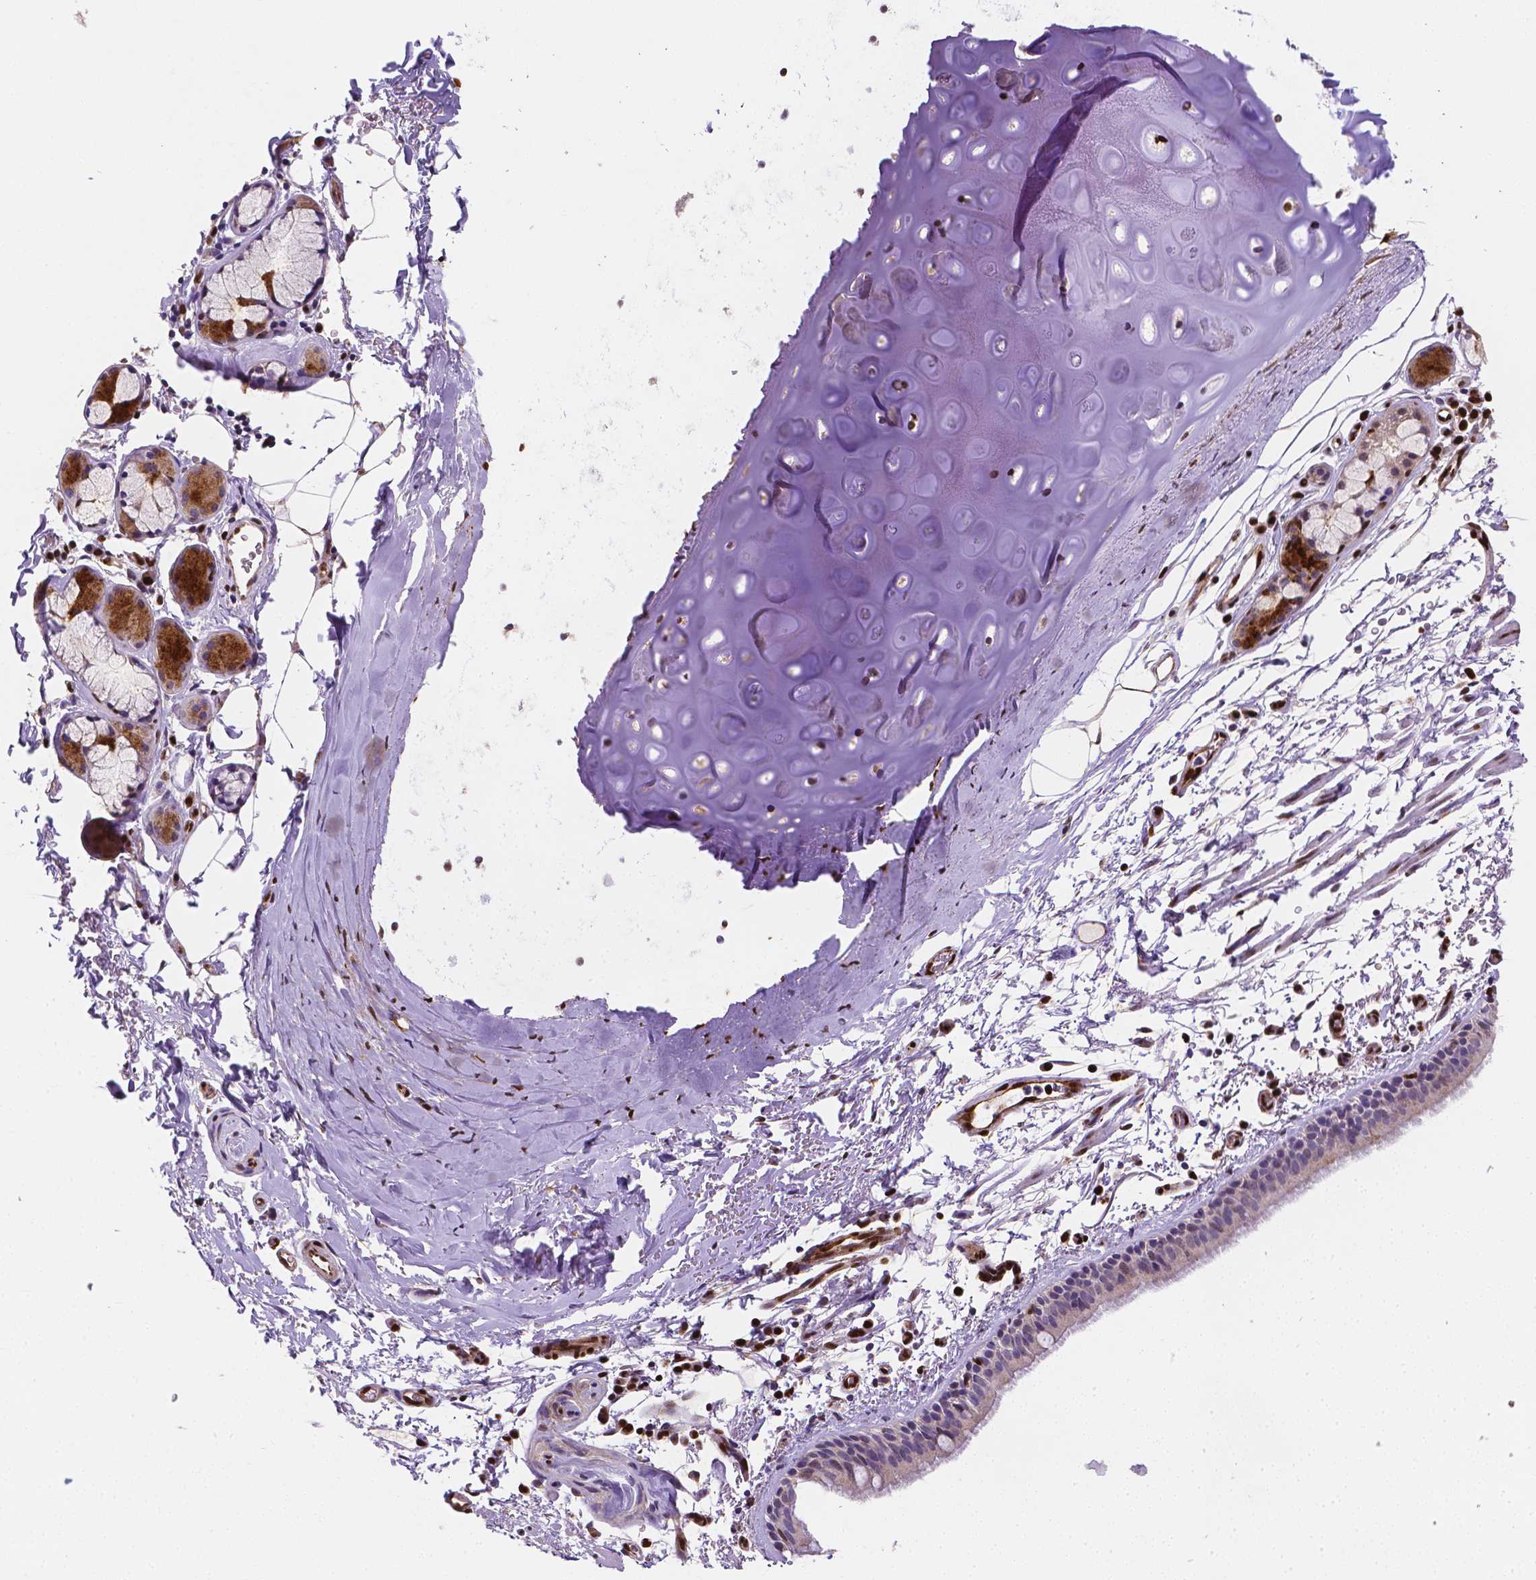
{"staining": {"intensity": "moderate", "quantity": "<25%", "location": "nuclear"}, "tissue": "bronchus", "cell_type": "Respiratory epithelial cells", "image_type": "normal", "snomed": [{"axis": "morphology", "description": "Normal tissue, NOS"}, {"axis": "topography", "description": "Bronchus"}], "caption": "The image demonstrates staining of normal bronchus, revealing moderate nuclear protein expression (brown color) within respiratory epithelial cells.", "gene": "MEF2C", "patient": {"sex": "female", "age": 61}}